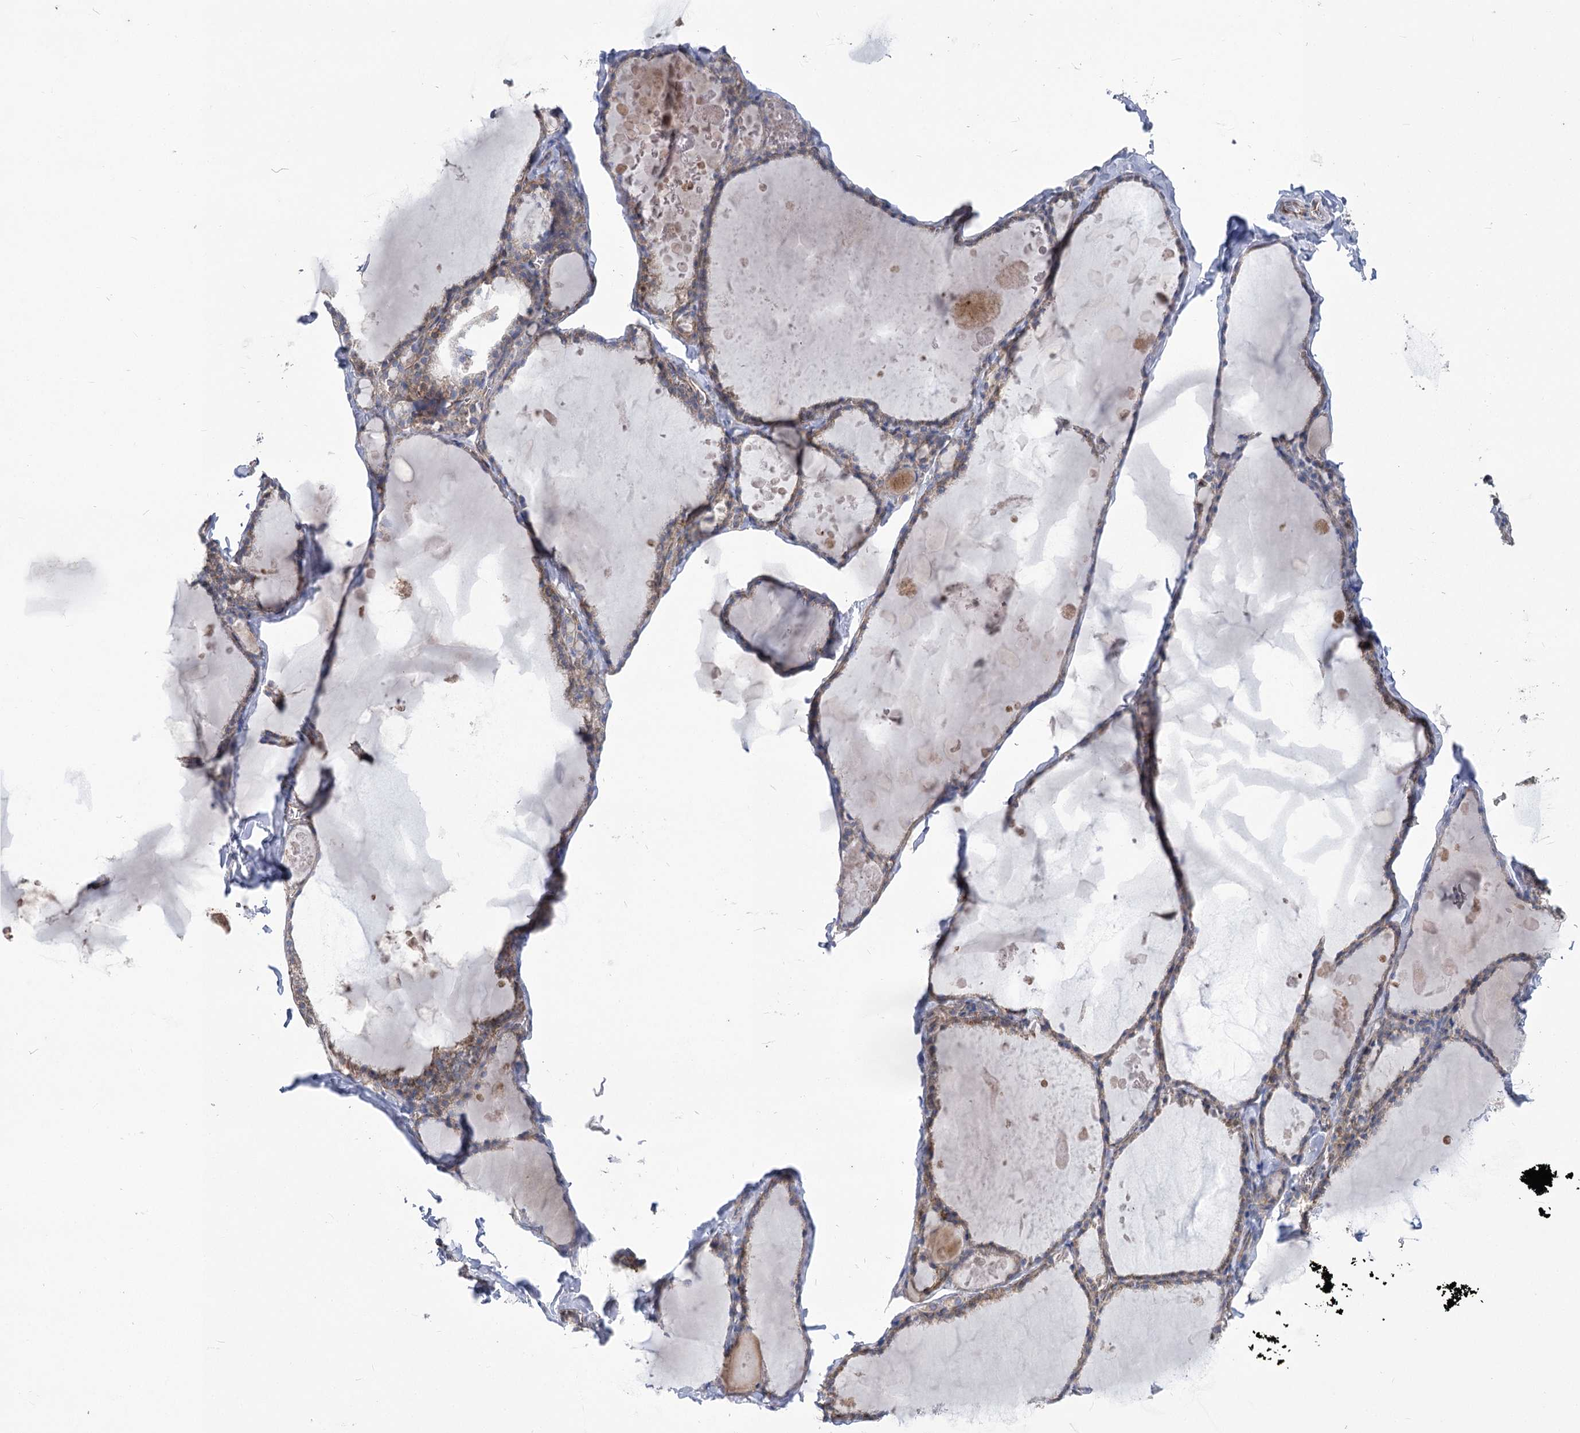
{"staining": {"intensity": "moderate", "quantity": "25%-75%", "location": "cytoplasmic/membranous"}, "tissue": "thyroid gland", "cell_type": "Glandular cells", "image_type": "normal", "snomed": [{"axis": "morphology", "description": "Normal tissue, NOS"}, {"axis": "topography", "description": "Thyroid gland"}], "caption": "Brown immunohistochemical staining in benign thyroid gland reveals moderate cytoplasmic/membranous expression in about 25%-75% of glandular cells. The staining was performed using DAB (3,3'-diaminobenzidine), with brown indicating positive protein expression. Nuclei are stained blue with hematoxylin.", "gene": "RMDN2", "patient": {"sex": "male", "age": 56}}